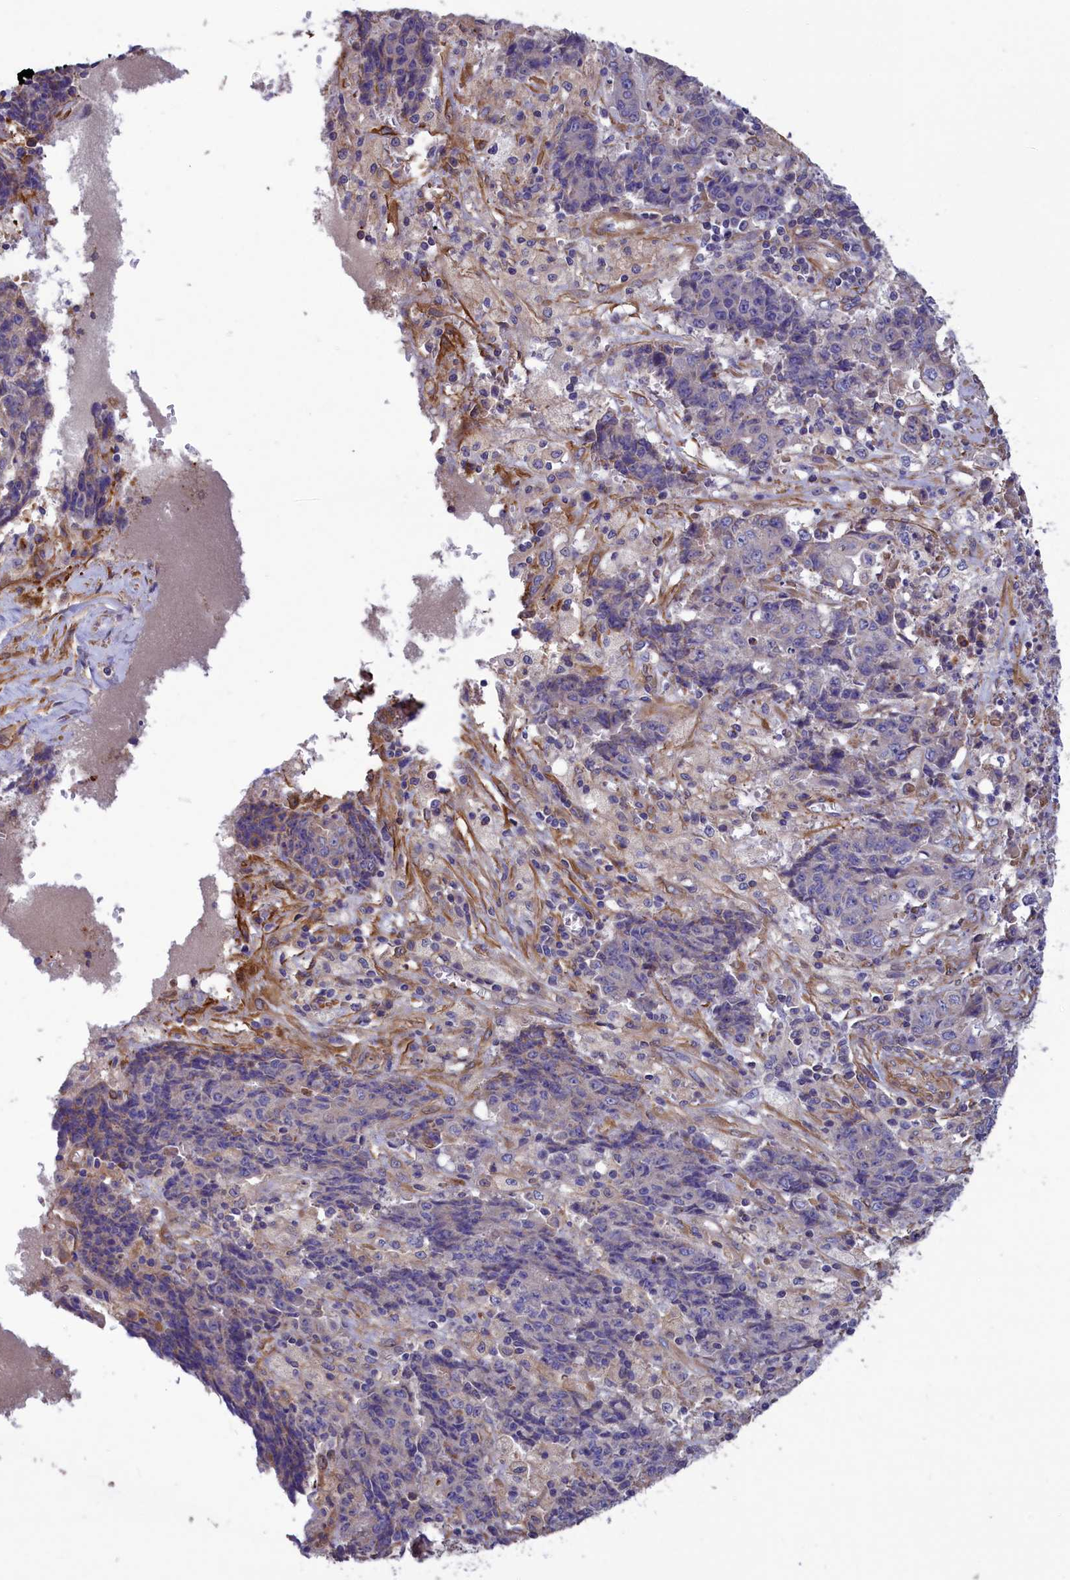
{"staining": {"intensity": "negative", "quantity": "none", "location": "none"}, "tissue": "ovarian cancer", "cell_type": "Tumor cells", "image_type": "cancer", "snomed": [{"axis": "morphology", "description": "Carcinoma, endometroid"}, {"axis": "topography", "description": "Ovary"}], "caption": "The photomicrograph exhibits no significant positivity in tumor cells of endometroid carcinoma (ovarian).", "gene": "AMDHD2", "patient": {"sex": "female", "age": 42}}